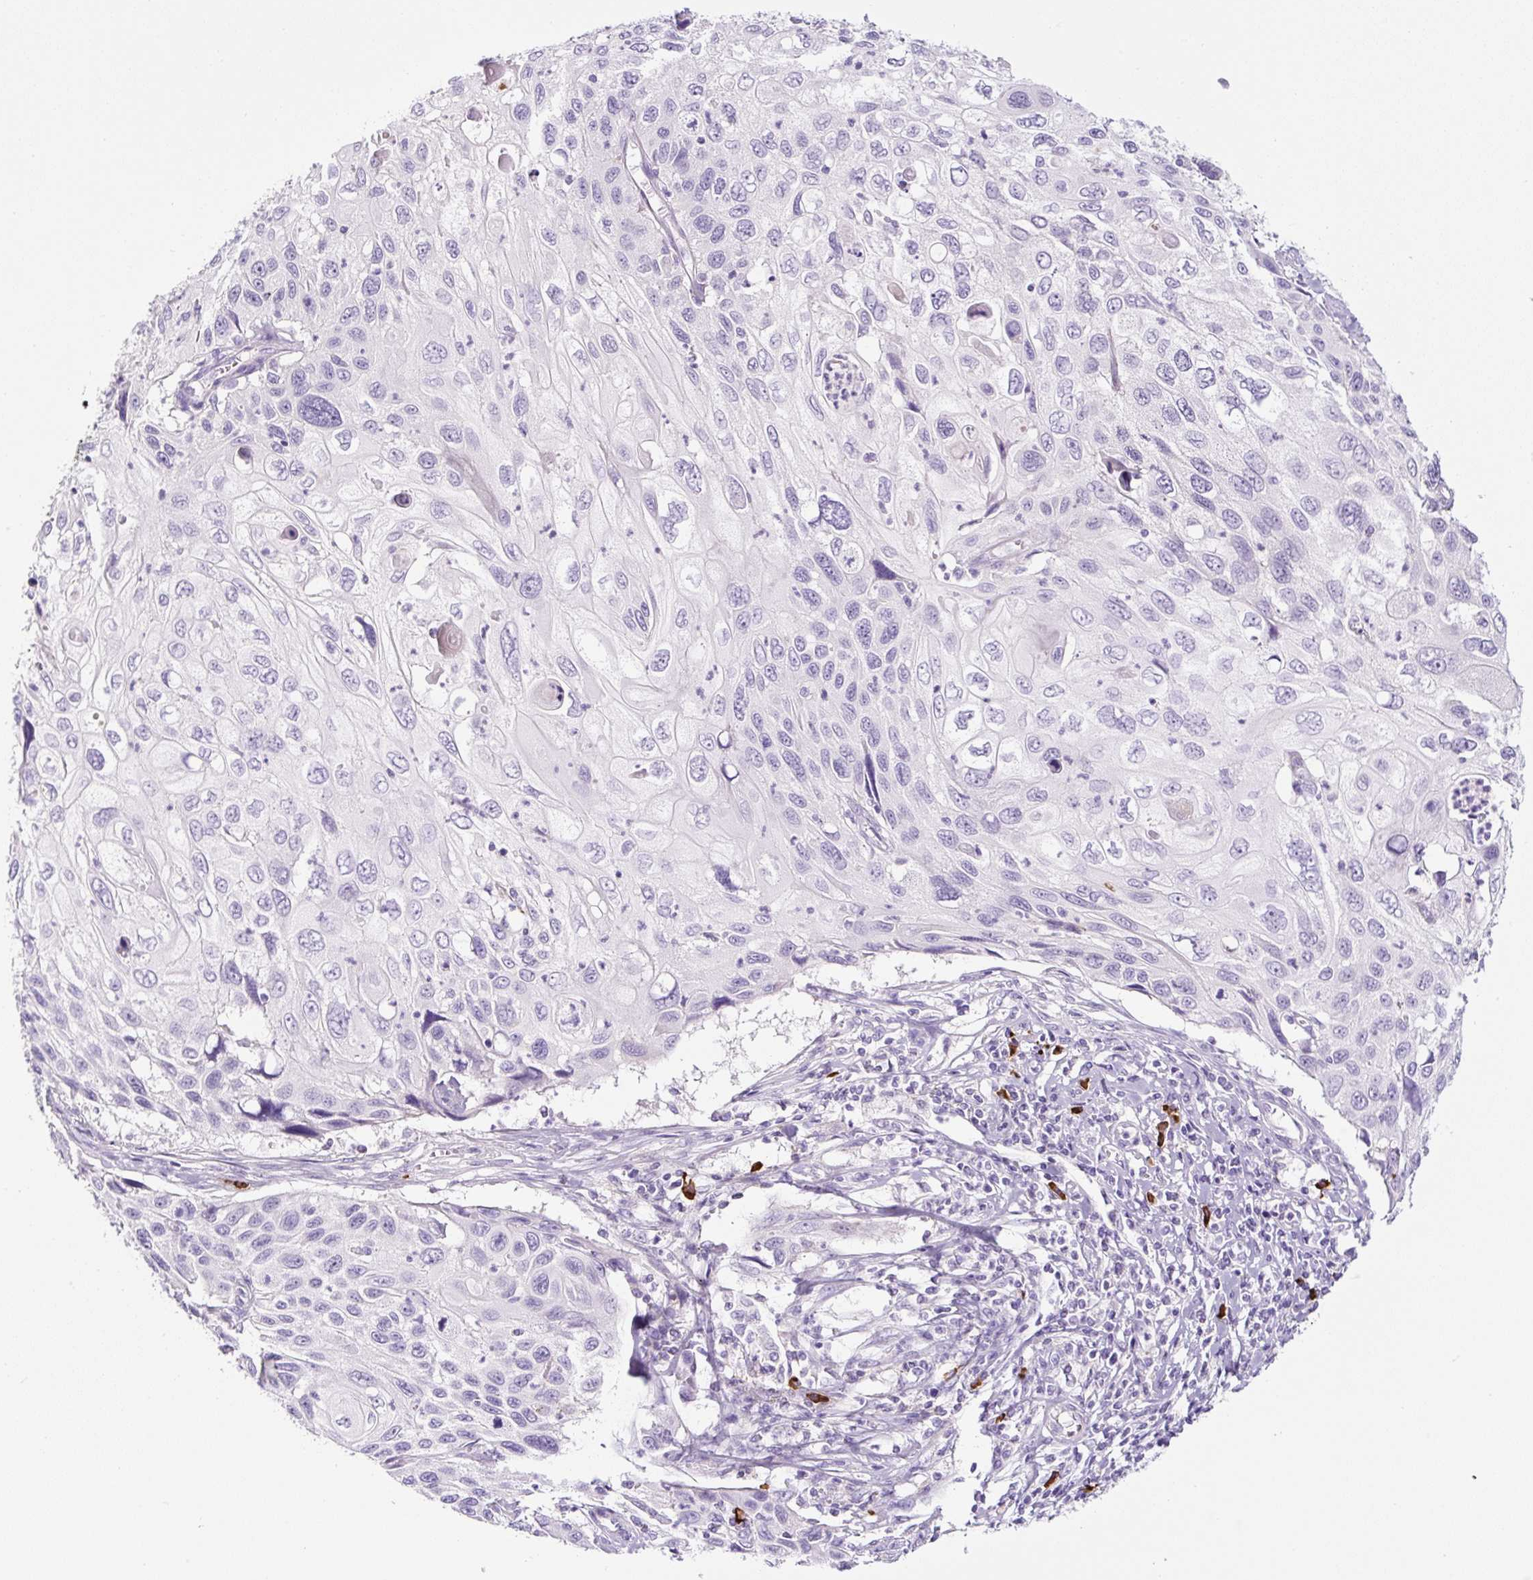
{"staining": {"intensity": "negative", "quantity": "none", "location": "none"}, "tissue": "cervical cancer", "cell_type": "Tumor cells", "image_type": "cancer", "snomed": [{"axis": "morphology", "description": "Squamous cell carcinoma, NOS"}, {"axis": "topography", "description": "Cervix"}], "caption": "Cervical squamous cell carcinoma stained for a protein using IHC reveals no expression tumor cells.", "gene": "RNF212B", "patient": {"sex": "female", "age": 70}}